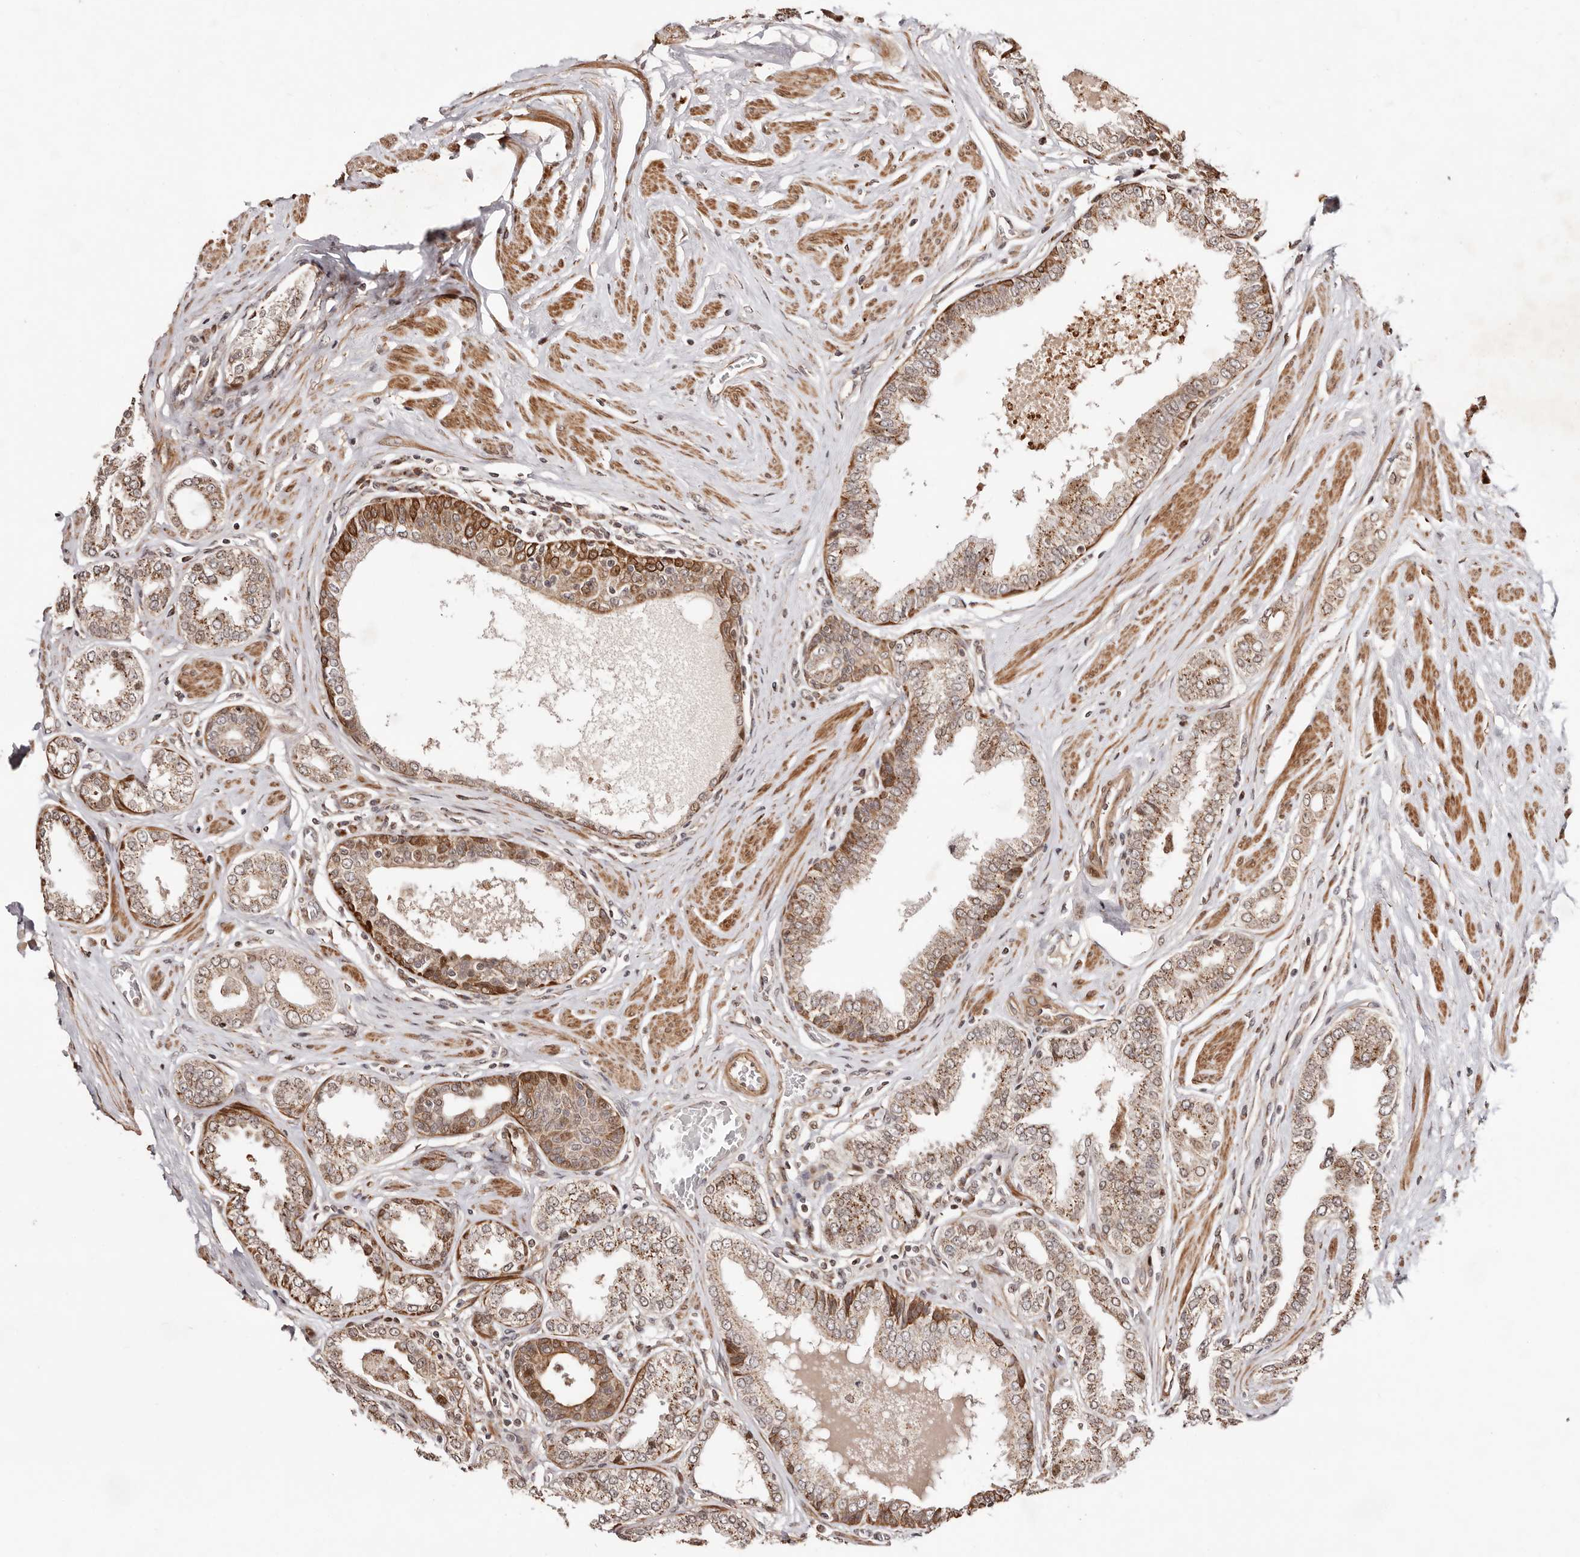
{"staining": {"intensity": "moderate", "quantity": ">75%", "location": "cytoplasmic/membranous"}, "tissue": "prostate cancer", "cell_type": "Tumor cells", "image_type": "cancer", "snomed": [{"axis": "morphology", "description": "Adenocarcinoma, Low grade"}, {"axis": "topography", "description": "Prostate"}], "caption": "Protein staining of prostate cancer tissue reveals moderate cytoplasmic/membranous expression in approximately >75% of tumor cells.", "gene": "HIVEP3", "patient": {"sex": "male", "age": 63}}